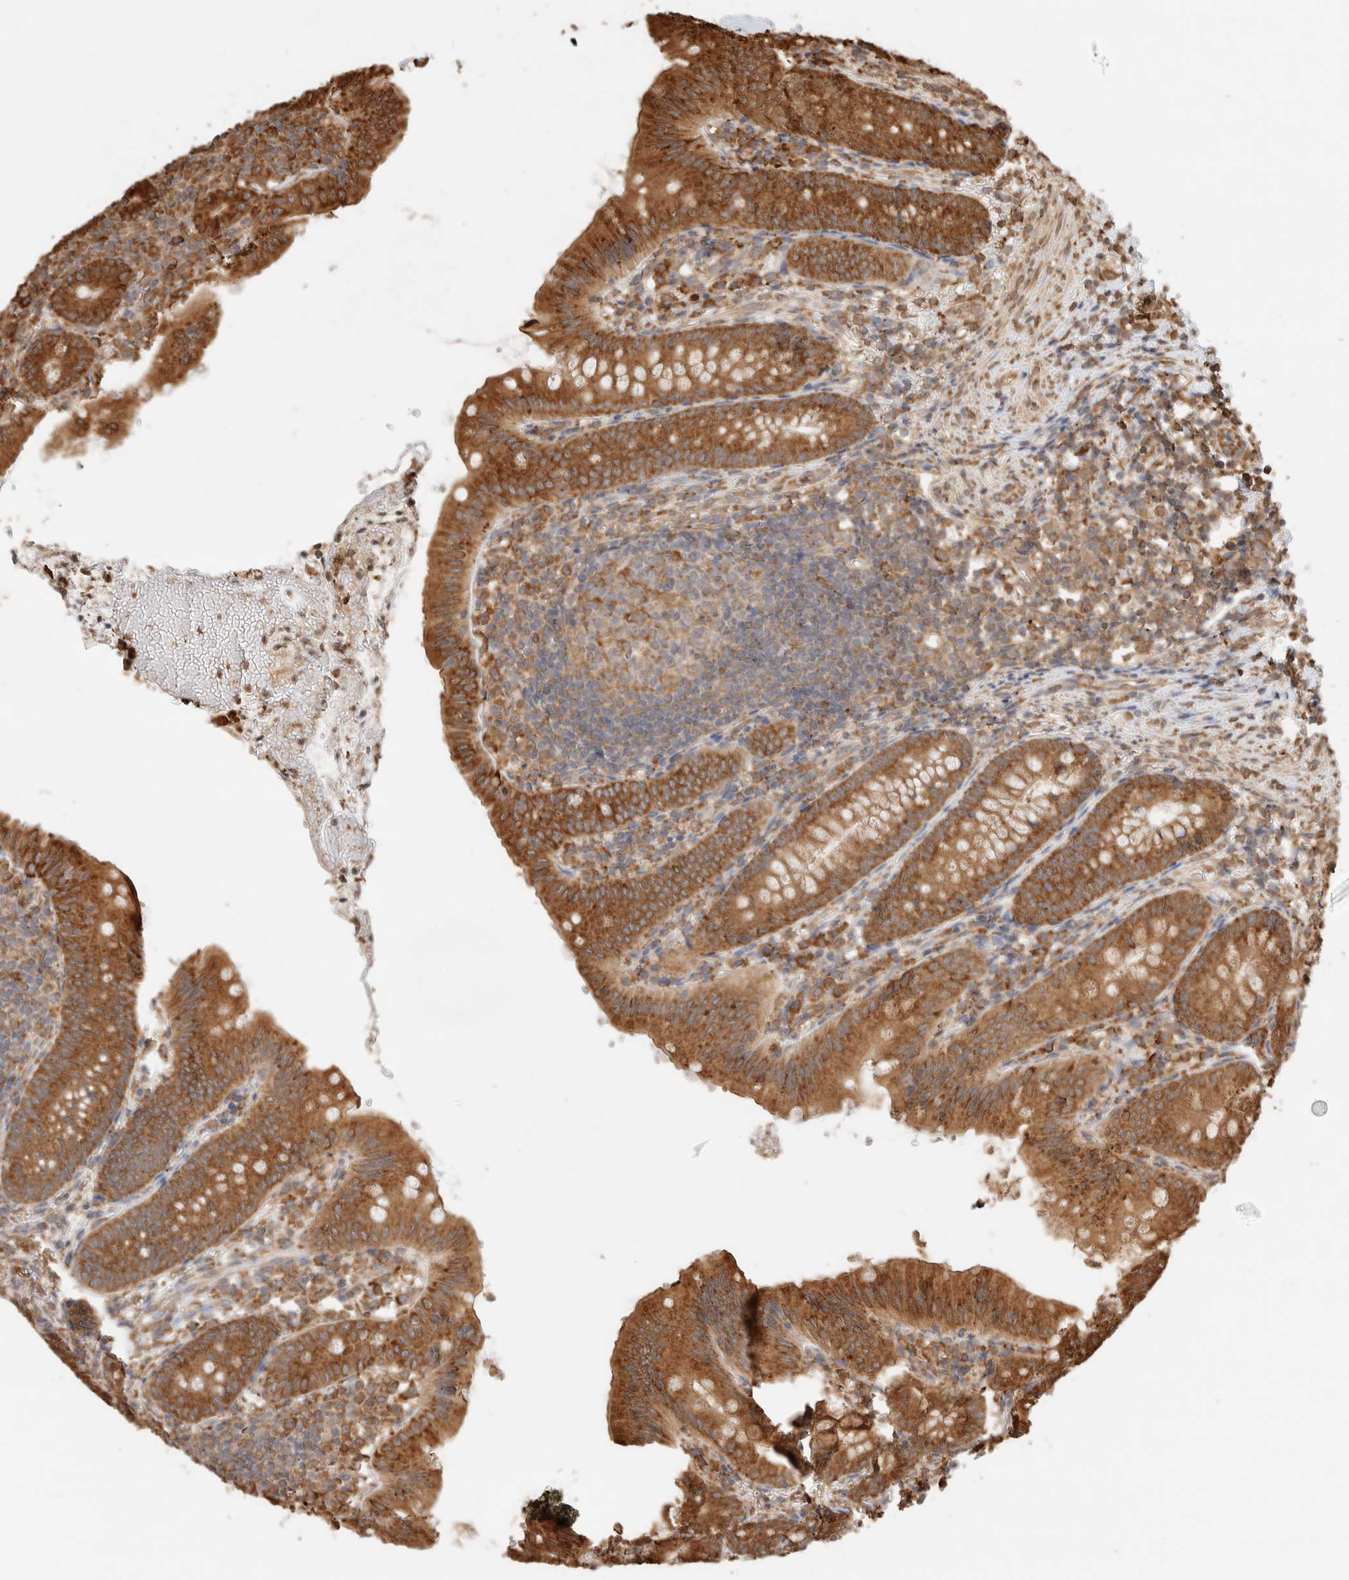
{"staining": {"intensity": "moderate", "quantity": ">75%", "location": "cytoplasmic/membranous"}, "tissue": "appendix", "cell_type": "Glandular cells", "image_type": "normal", "snomed": [{"axis": "morphology", "description": "Normal tissue, NOS"}, {"axis": "topography", "description": "Appendix"}], "caption": "Normal appendix exhibits moderate cytoplasmic/membranous expression in about >75% of glandular cells, visualized by immunohistochemistry.", "gene": "ERAP1", "patient": {"sex": "male", "age": 1}}